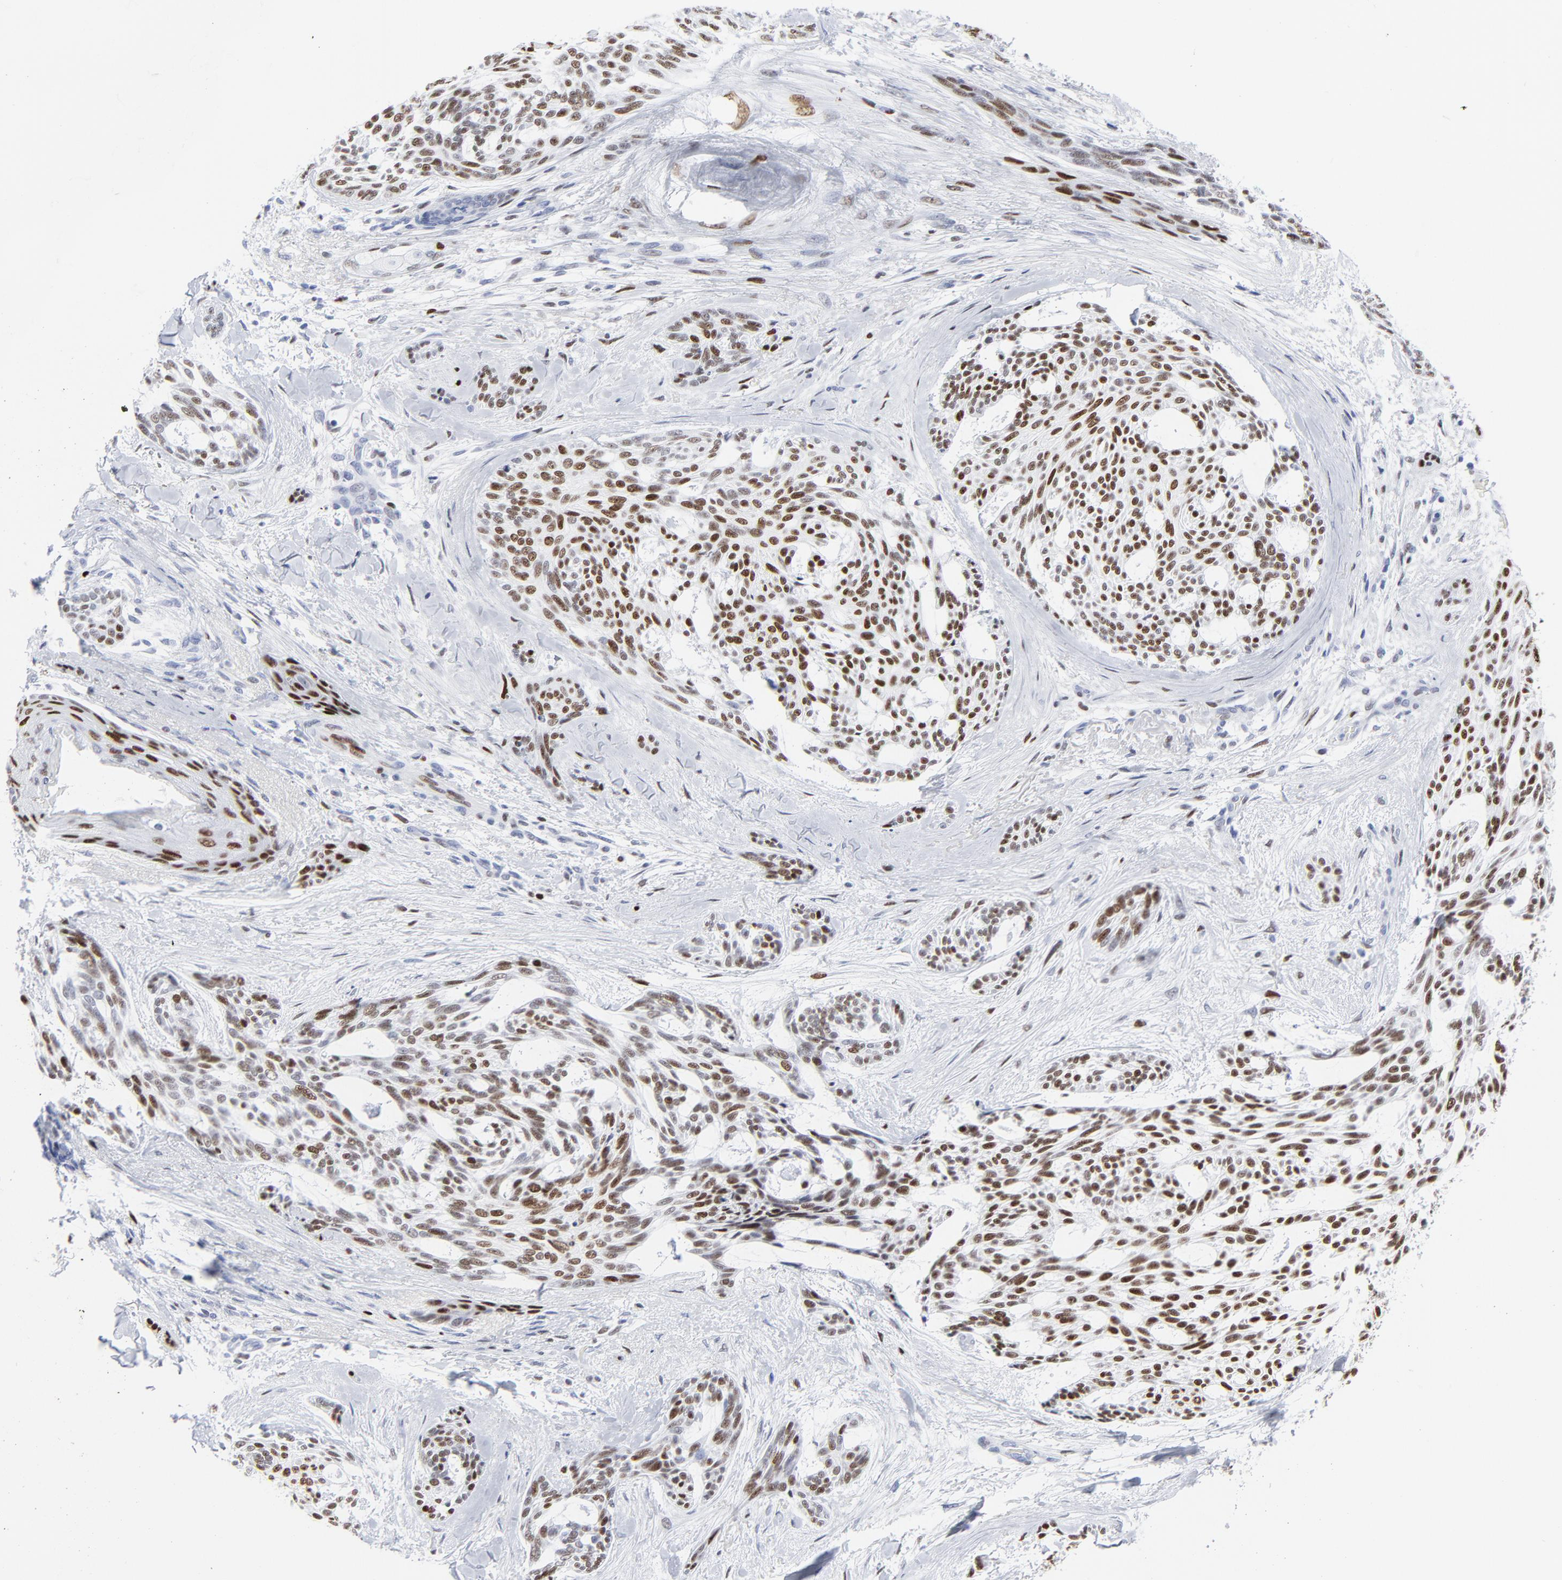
{"staining": {"intensity": "strong", "quantity": ">75%", "location": "nuclear"}, "tissue": "skin cancer", "cell_type": "Tumor cells", "image_type": "cancer", "snomed": [{"axis": "morphology", "description": "Normal tissue, NOS"}, {"axis": "morphology", "description": "Basal cell carcinoma"}, {"axis": "topography", "description": "Skin"}], "caption": "Immunohistochemical staining of human skin cancer (basal cell carcinoma) exhibits high levels of strong nuclear positivity in about >75% of tumor cells. The protein of interest is shown in brown color, while the nuclei are stained blue.", "gene": "JUN", "patient": {"sex": "female", "age": 71}}